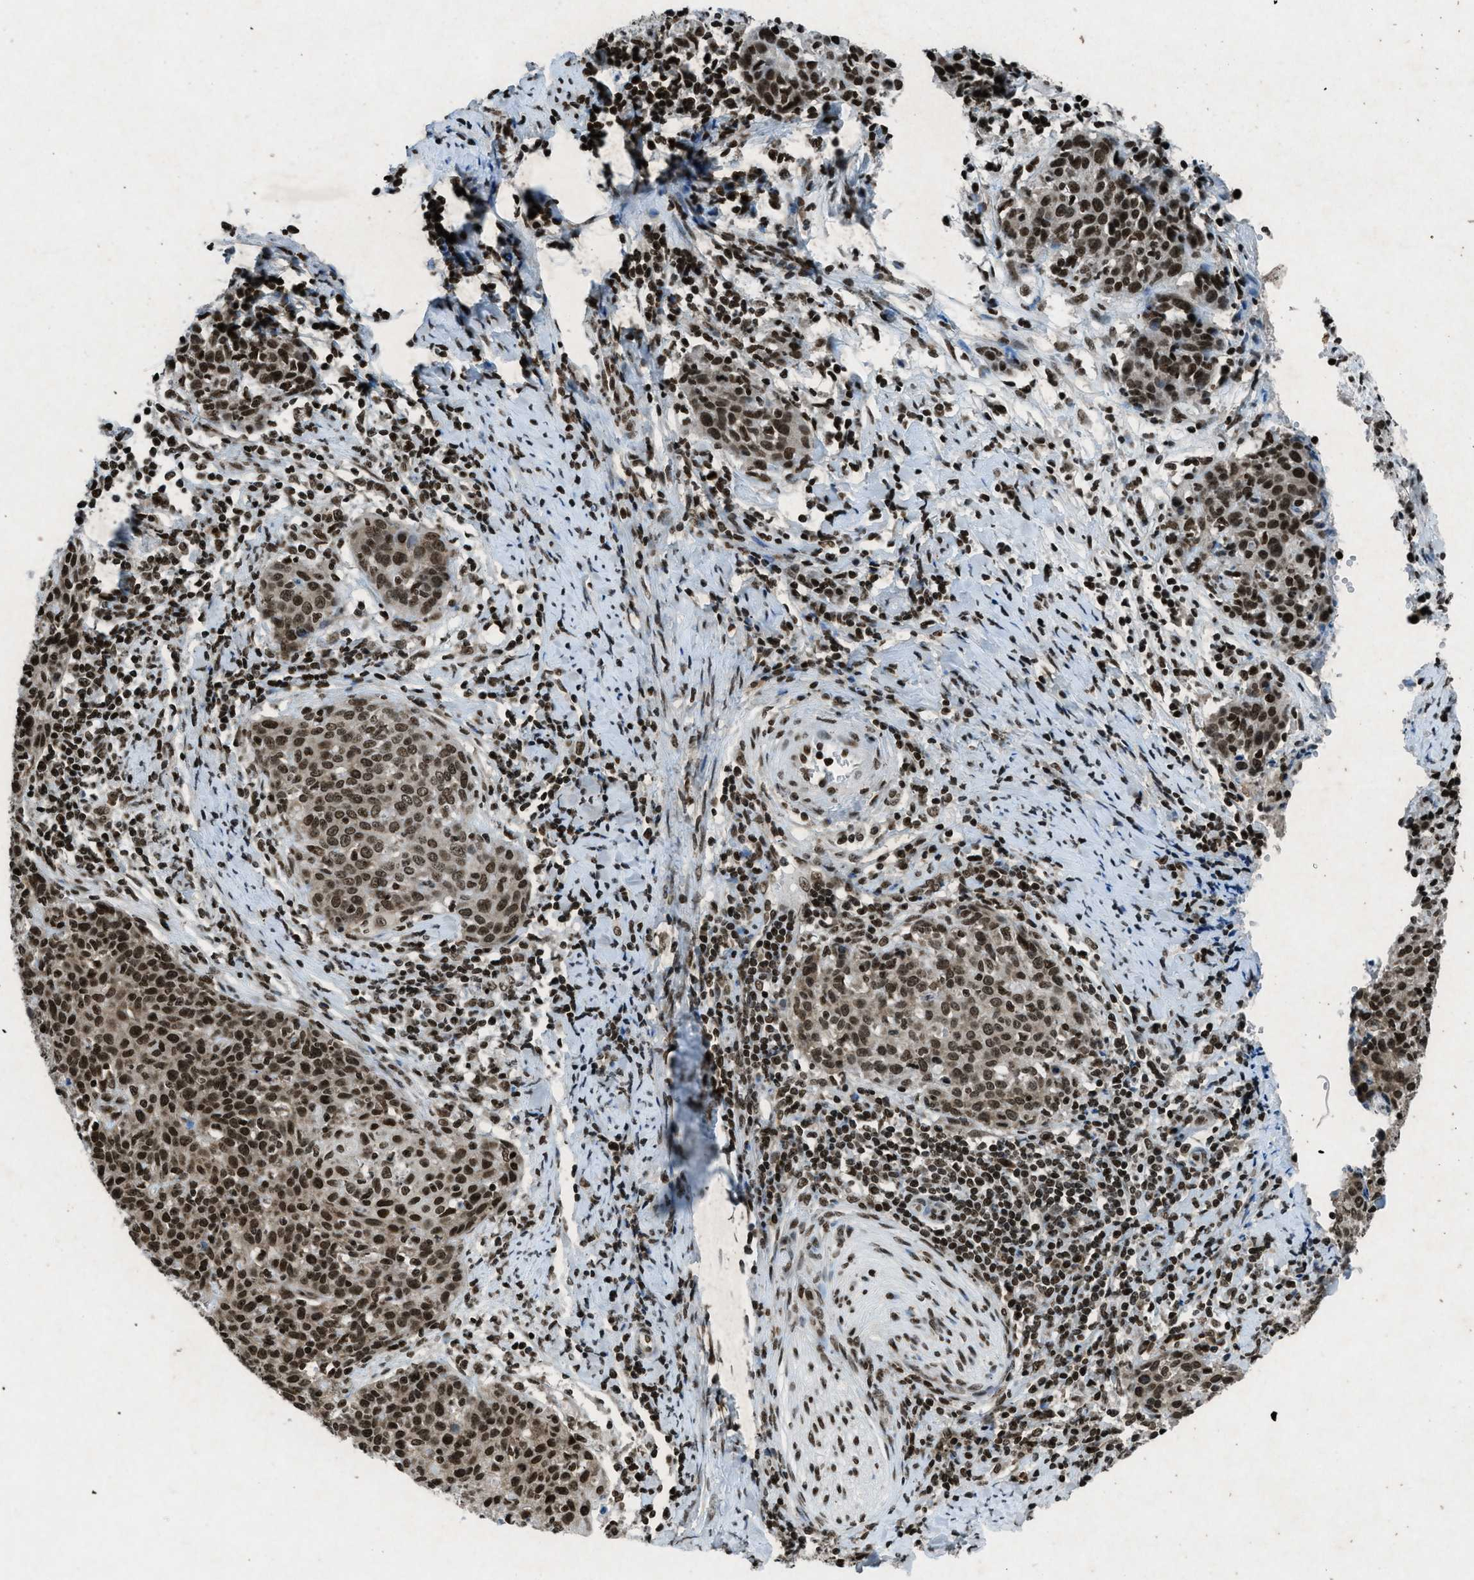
{"staining": {"intensity": "moderate", "quantity": ">75%", "location": "nuclear"}, "tissue": "cervical cancer", "cell_type": "Tumor cells", "image_type": "cancer", "snomed": [{"axis": "morphology", "description": "Squamous cell carcinoma, NOS"}, {"axis": "topography", "description": "Cervix"}], "caption": "Immunohistochemical staining of human cervical cancer (squamous cell carcinoma) displays medium levels of moderate nuclear protein staining in about >75% of tumor cells.", "gene": "NXF1", "patient": {"sex": "female", "age": 38}}